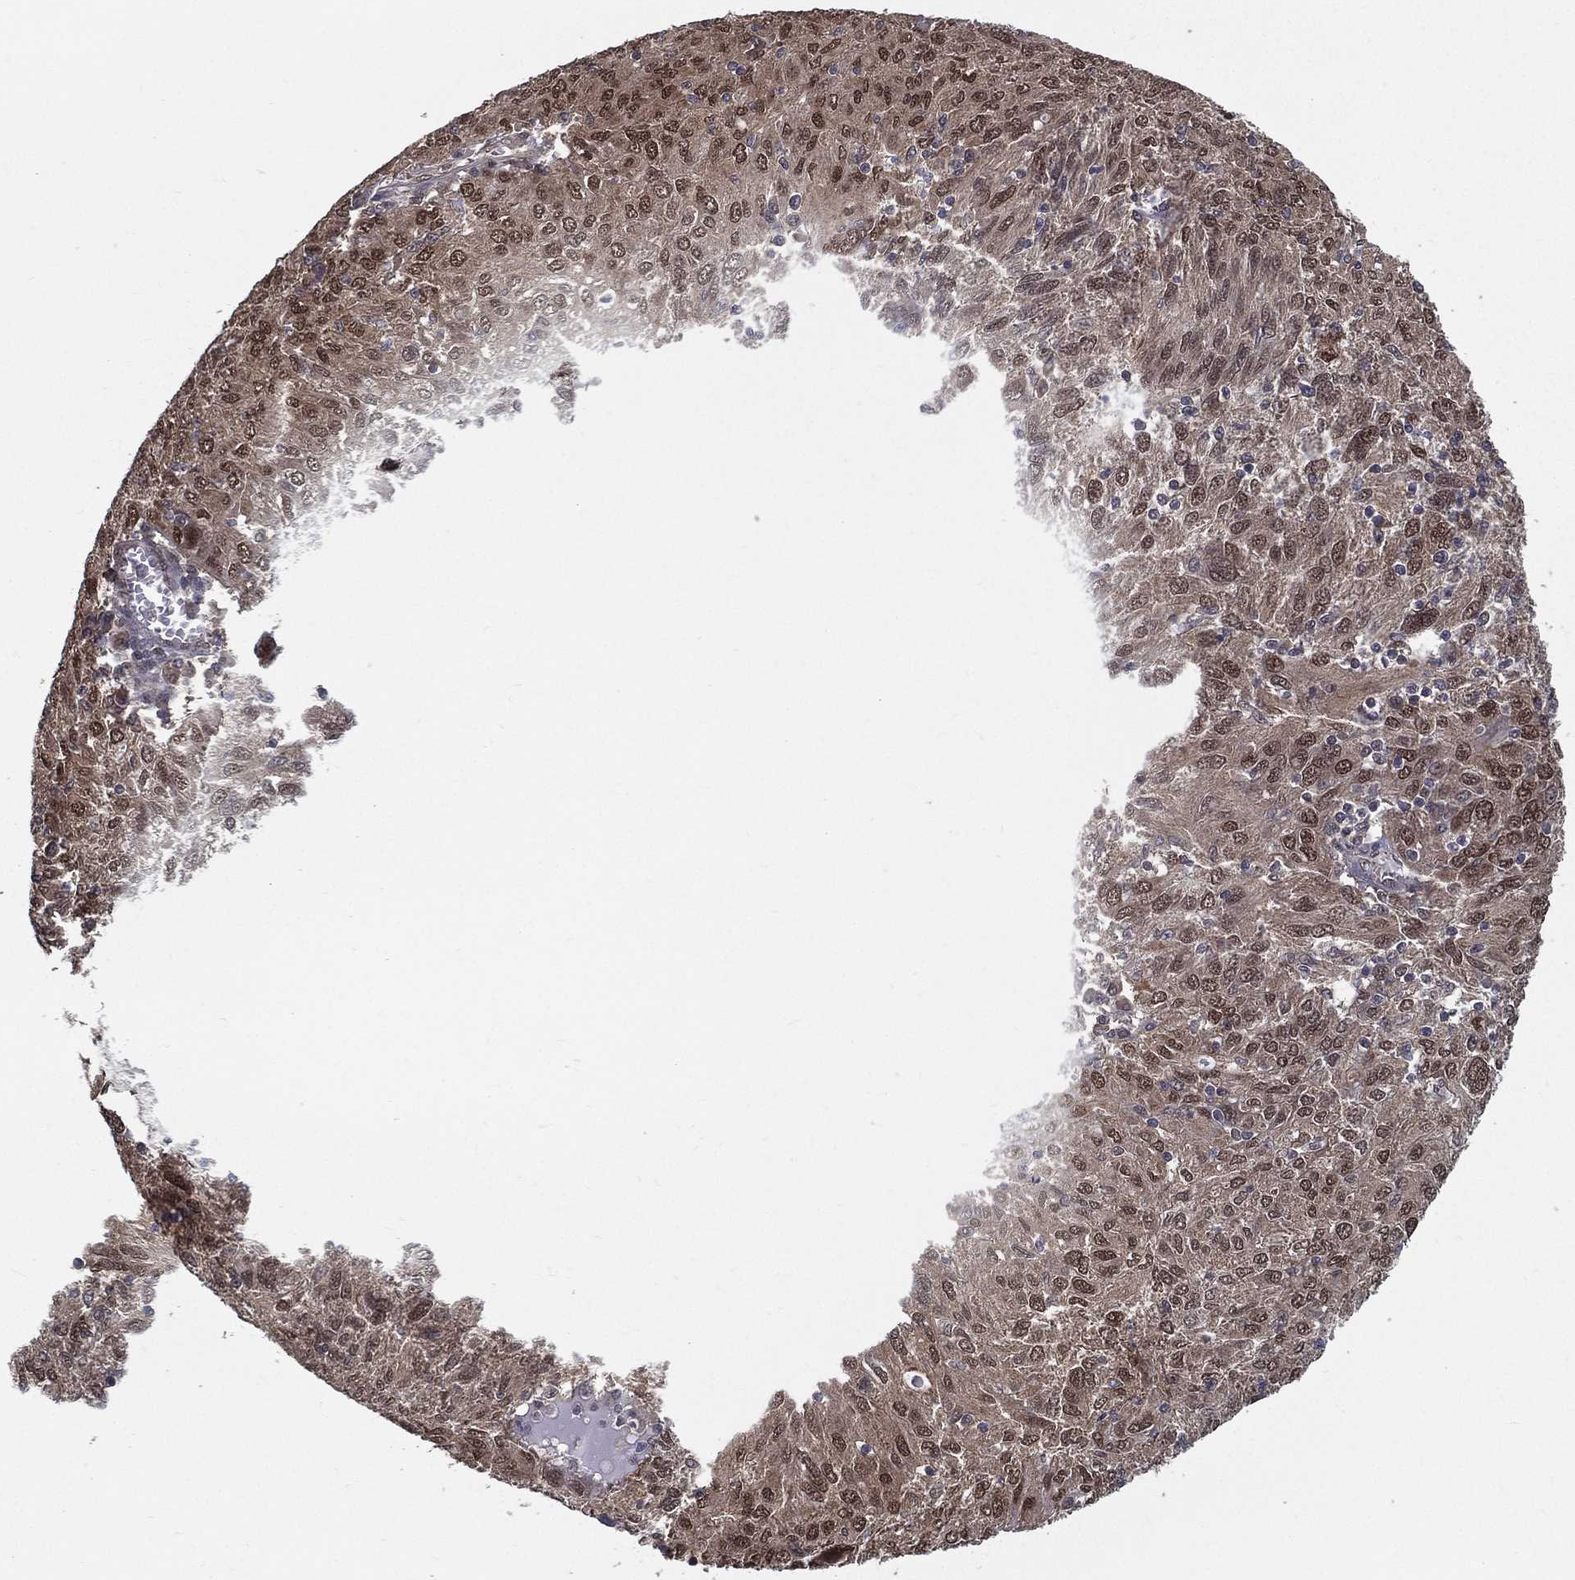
{"staining": {"intensity": "moderate", "quantity": "25%-75%", "location": "cytoplasmic/membranous,nuclear"}, "tissue": "ovarian cancer", "cell_type": "Tumor cells", "image_type": "cancer", "snomed": [{"axis": "morphology", "description": "Carcinoma, endometroid"}, {"axis": "topography", "description": "Ovary"}], "caption": "Ovarian cancer (endometroid carcinoma) tissue demonstrates moderate cytoplasmic/membranous and nuclear staining in about 25%-75% of tumor cells, visualized by immunohistochemistry. (DAB (3,3'-diaminobenzidine) = brown stain, brightfield microscopy at high magnification).", "gene": "CARM1", "patient": {"sex": "female", "age": 50}}